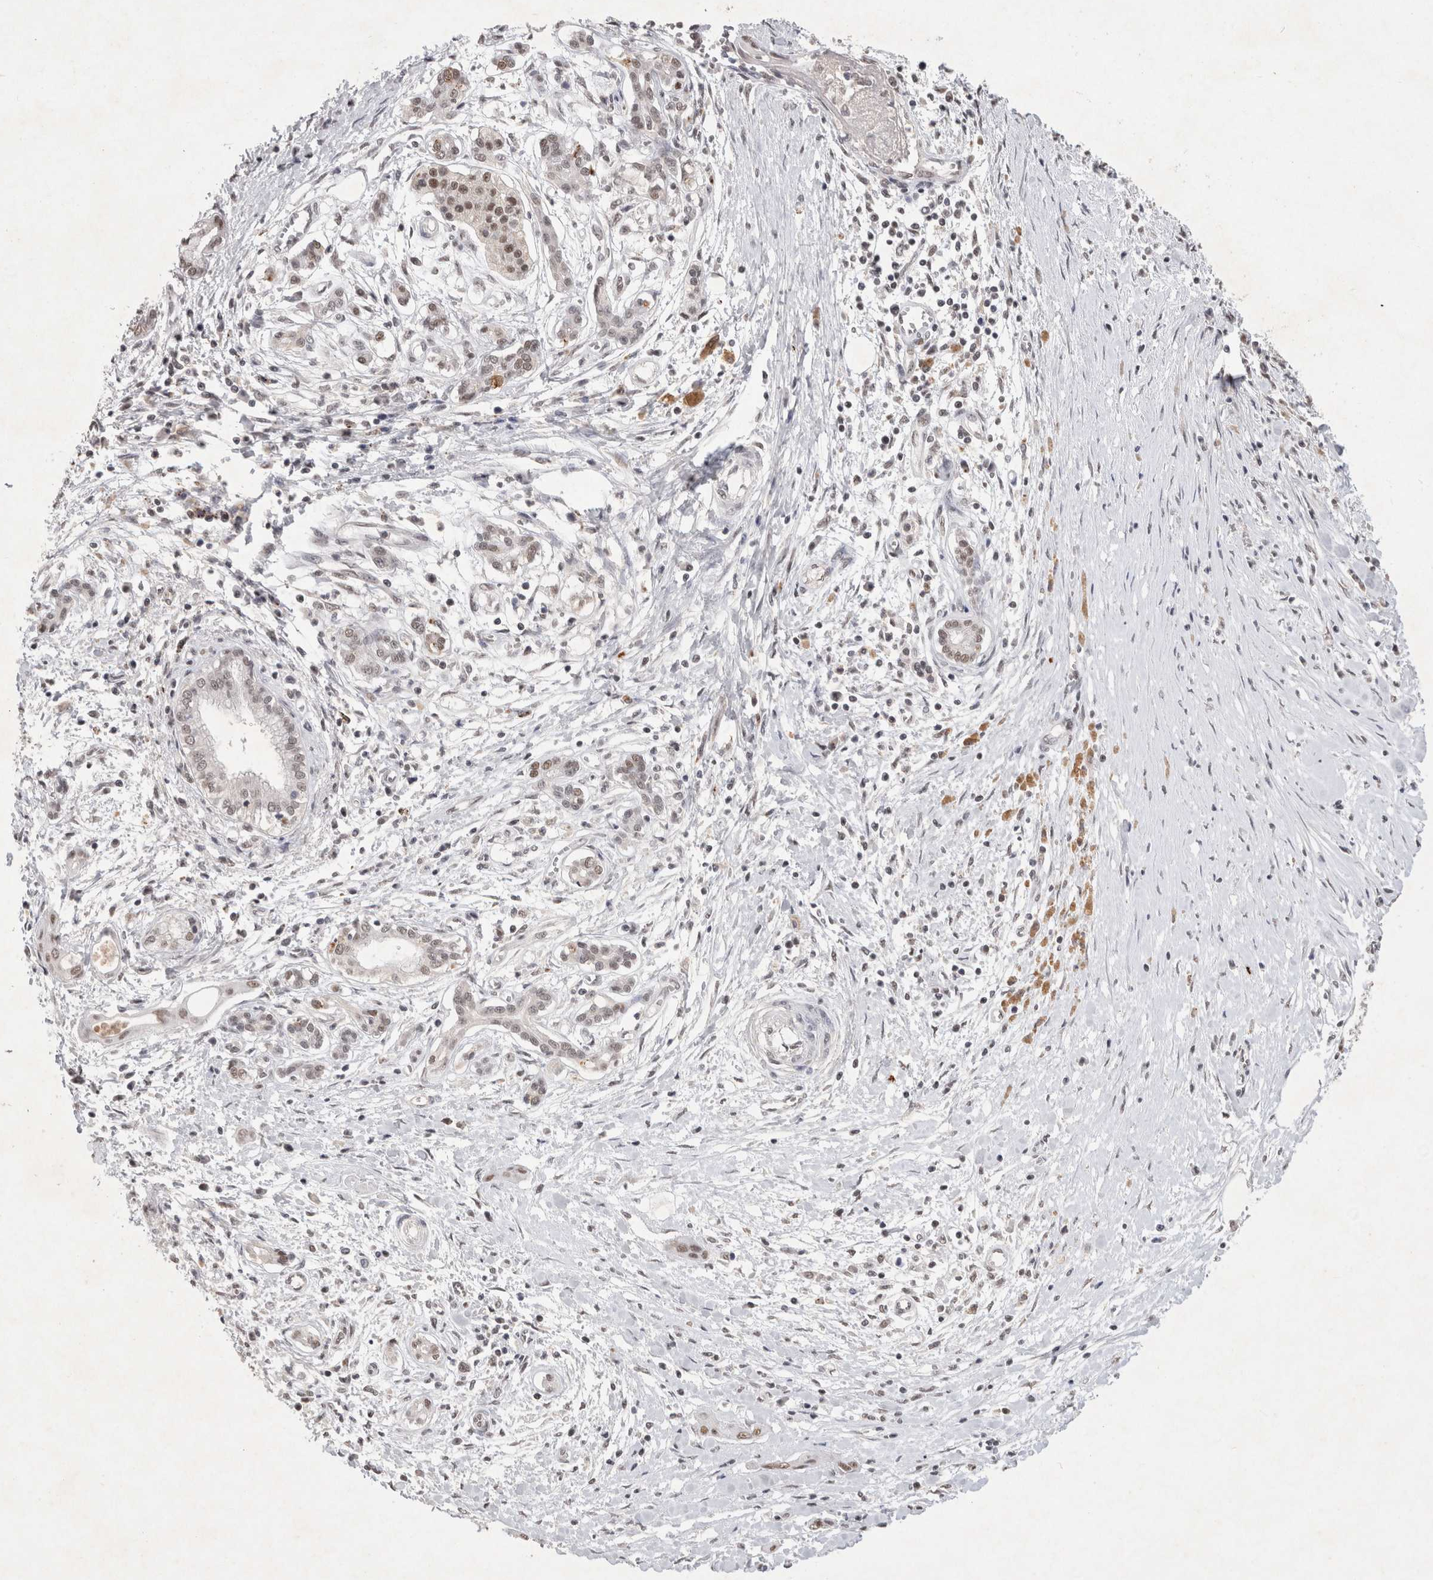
{"staining": {"intensity": "moderate", "quantity": "25%-75%", "location": "nuclear"}, "tissue": "pancreatic cancer", "cell_type": "Tumor cells", "image_type": "cancer", "snomed": [{"axis": "morphology", "description": "Adenocarcinoma, NOS"}, {"axis": "topography", "description": "Pancreas"}], "caption": "This photomicrograph displays adenocarcinoma (pancreatic) stained with immunohistochemistry to label a protein in brown. The nuclear of tumor cells show moderate positivity for the protein. Nuclei are counter-stained blue.", "gene": "XRCC5", "patient": {"sex": "male", "age": 58}}